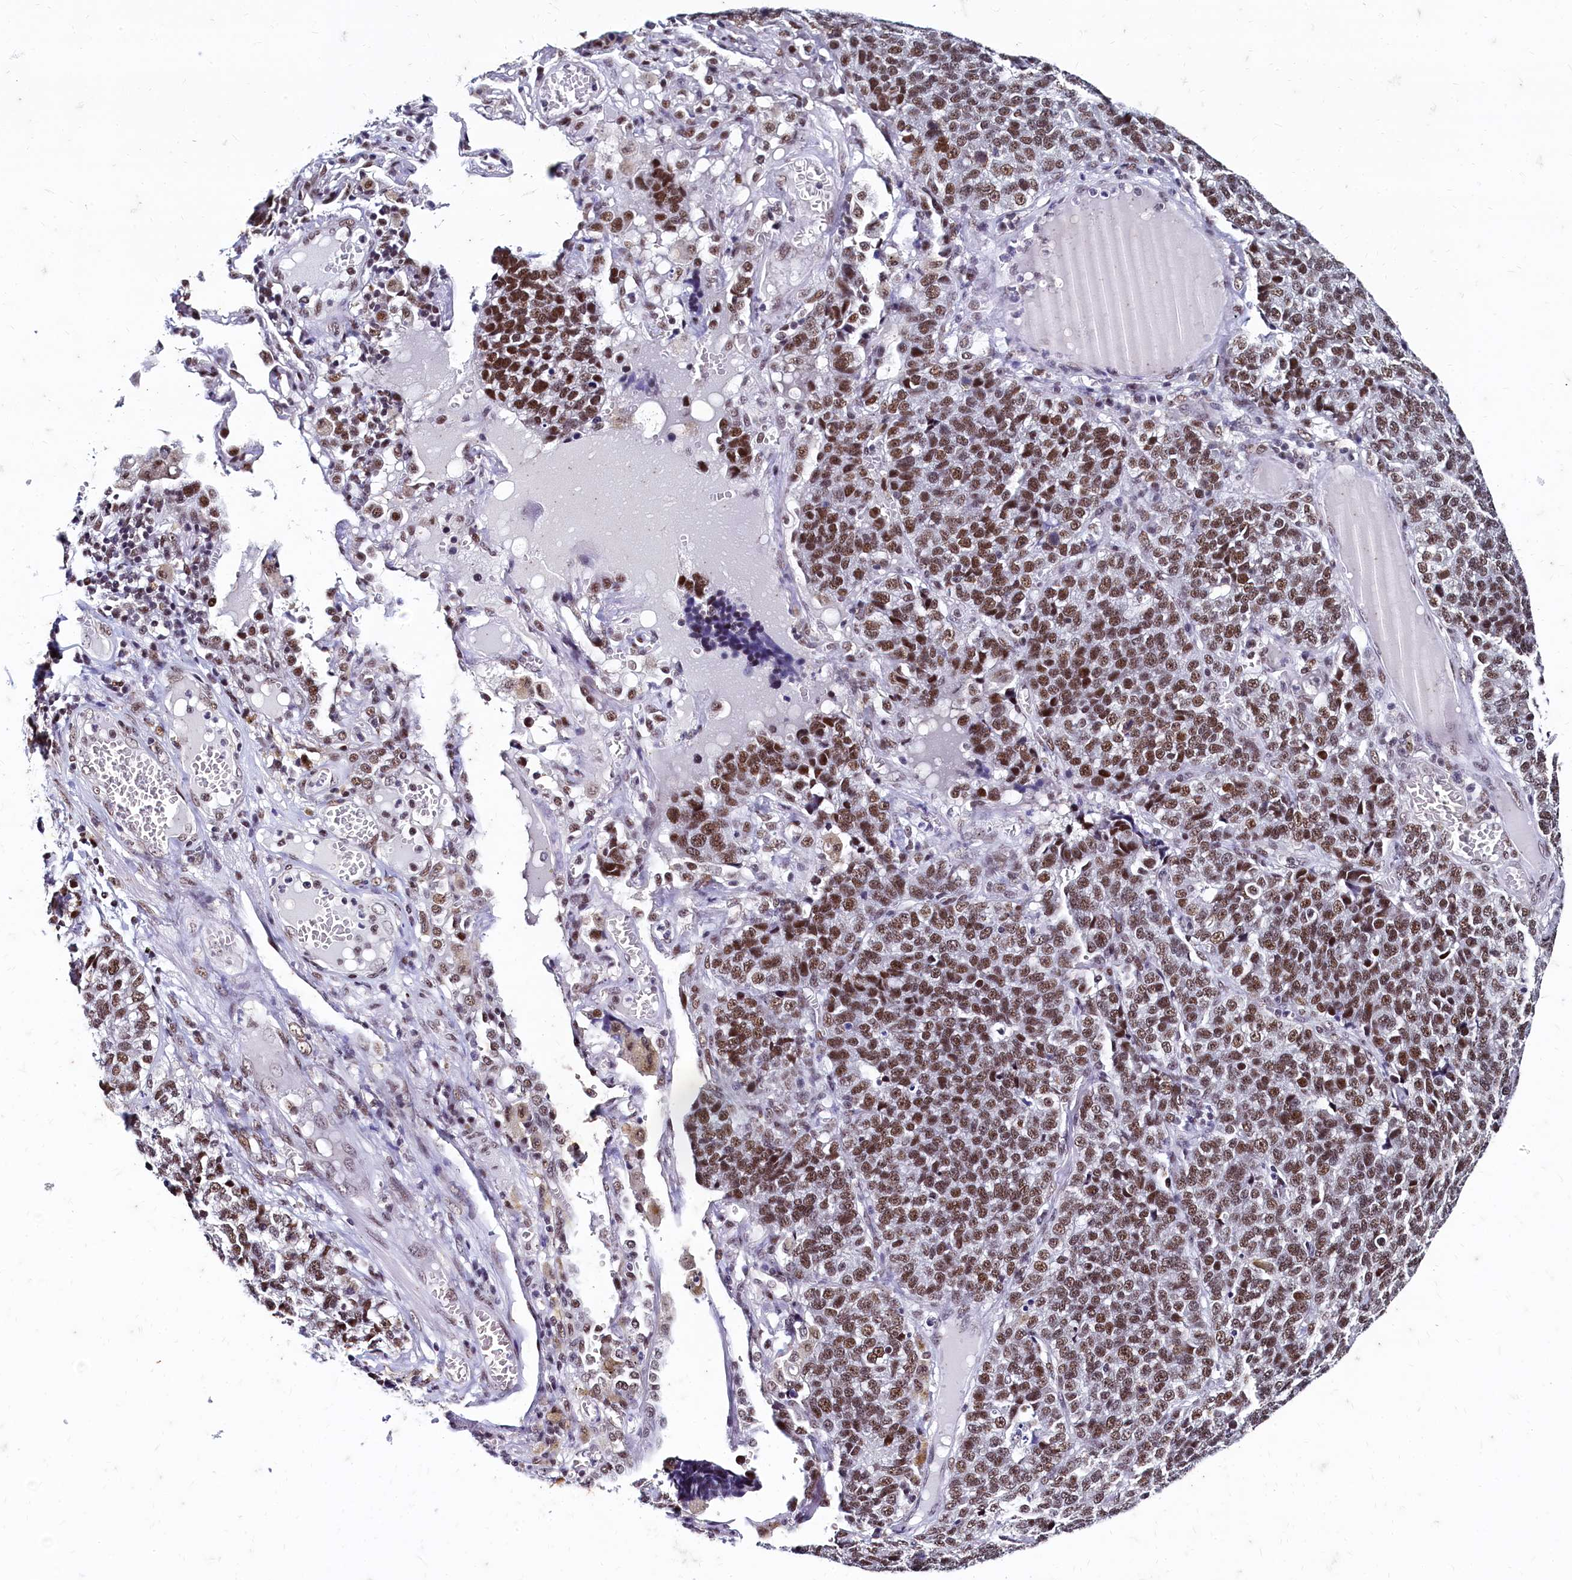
{"staining": {"intensity": "moderate", "quantity": ">75%", "location": "nuclear"}, "tissue": "lung cancer", "cell_type": "Tumor cells", "image_type": "cancer", "snomed": [{"axis": "morphology", "description": "Adenocarcinoma, NOS"}, {"axis": "topography", "description": "Lung"}], "caption": "IHC histopathology image of neoplastic tissue: human lung cancer stained using IHC shows medium levels of moderate protein expression localized specifically in the nuclear of tumor cells, appearing as a nuclear brown color.", "gene": "CPSF7", "patient": {"sex": "male", "age": 49}}